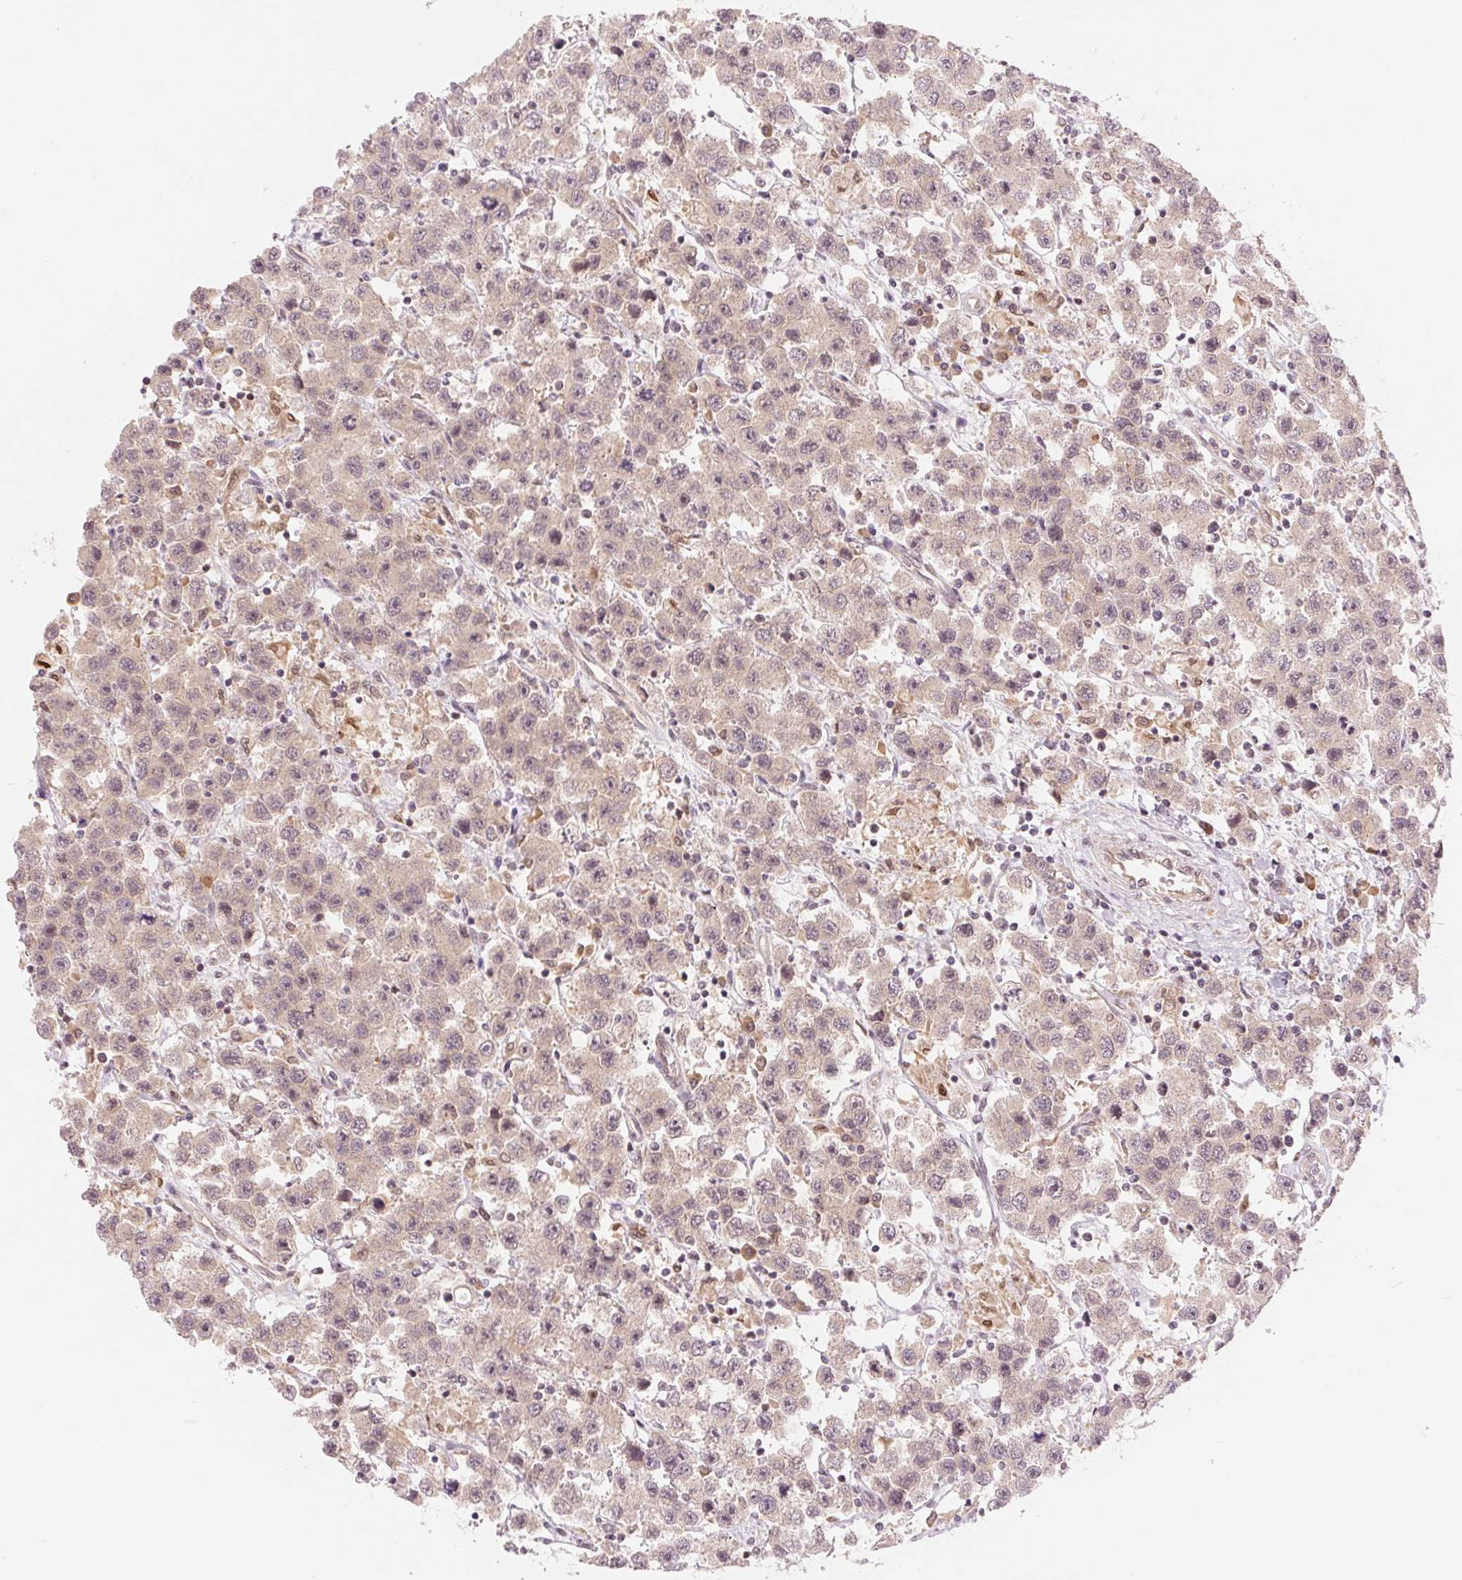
{"staining": {"intensity": "weak", "quantity": ">75%", "location": "cytoplasmic/membranous"}, "tissue": "testis cancer", "cell_type": "Tumor cells", "image_type": "cancer", "snomed": [{"axis": "morphology", "description": "Seminoma, NOS"}, {"axis": "topography", "description": "Testis"}], "caption": "Testis cancer stained with DAB IHC demonstrates low levels of weak cytoplasmic/membranous positivity in approximately >75% of tumor cells.", "gene": "ERI3", "patient": {"sex": "male", "age": 45}}